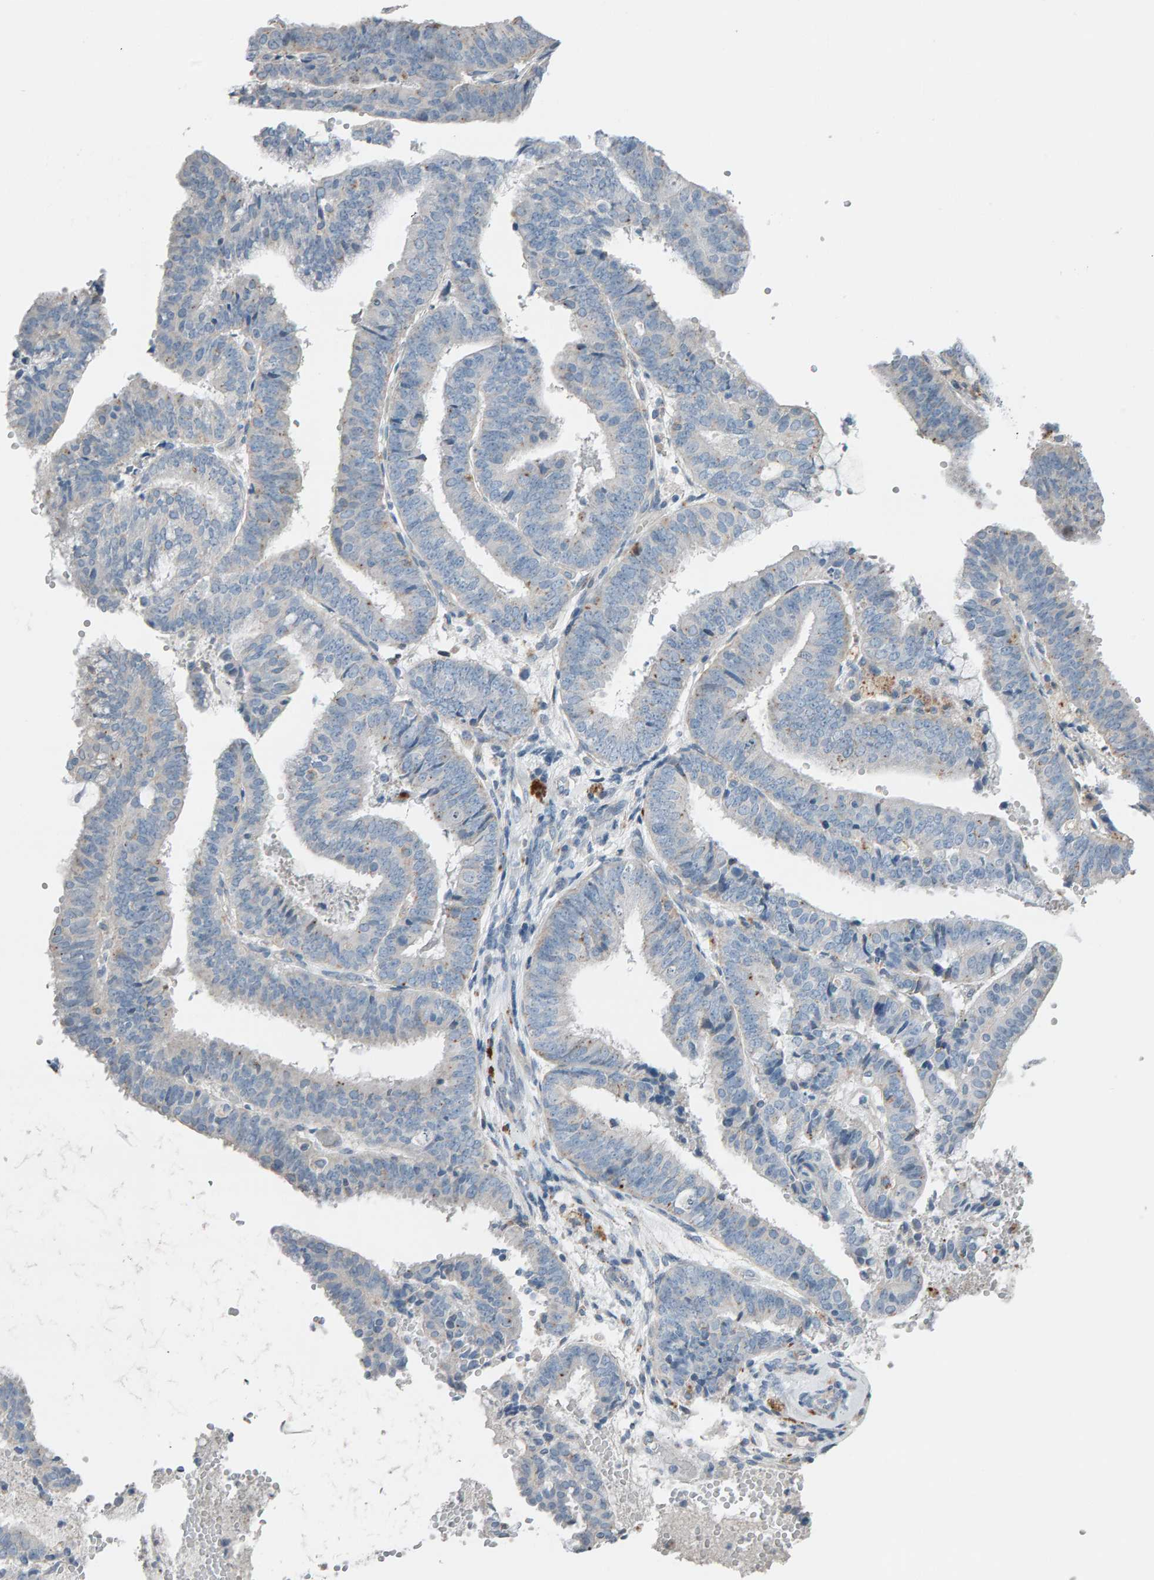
{"staining": {"intensity": "negative", "quantity": "none", "location": "none"}, "tissue": "endometrial cancer", "cell_type": "Tumor cells", "image_type": "cancer", "snomed": [{"axis": "morphology", "description": "Adenocarcinoma, NOS"}, {"axis": "topography", "description": "Endometrium"}], "caption": "Immunohistochemistry (IHC) micrograph of neoplastic tissue: endometrial cancer (adenocarcinoma) stained with DAB (3,3'-diaminobenzidine) shows no significant protein positivity in tumor cells.", "gene": "IPPK", "patient": {"sex": "female", "age": 63}}